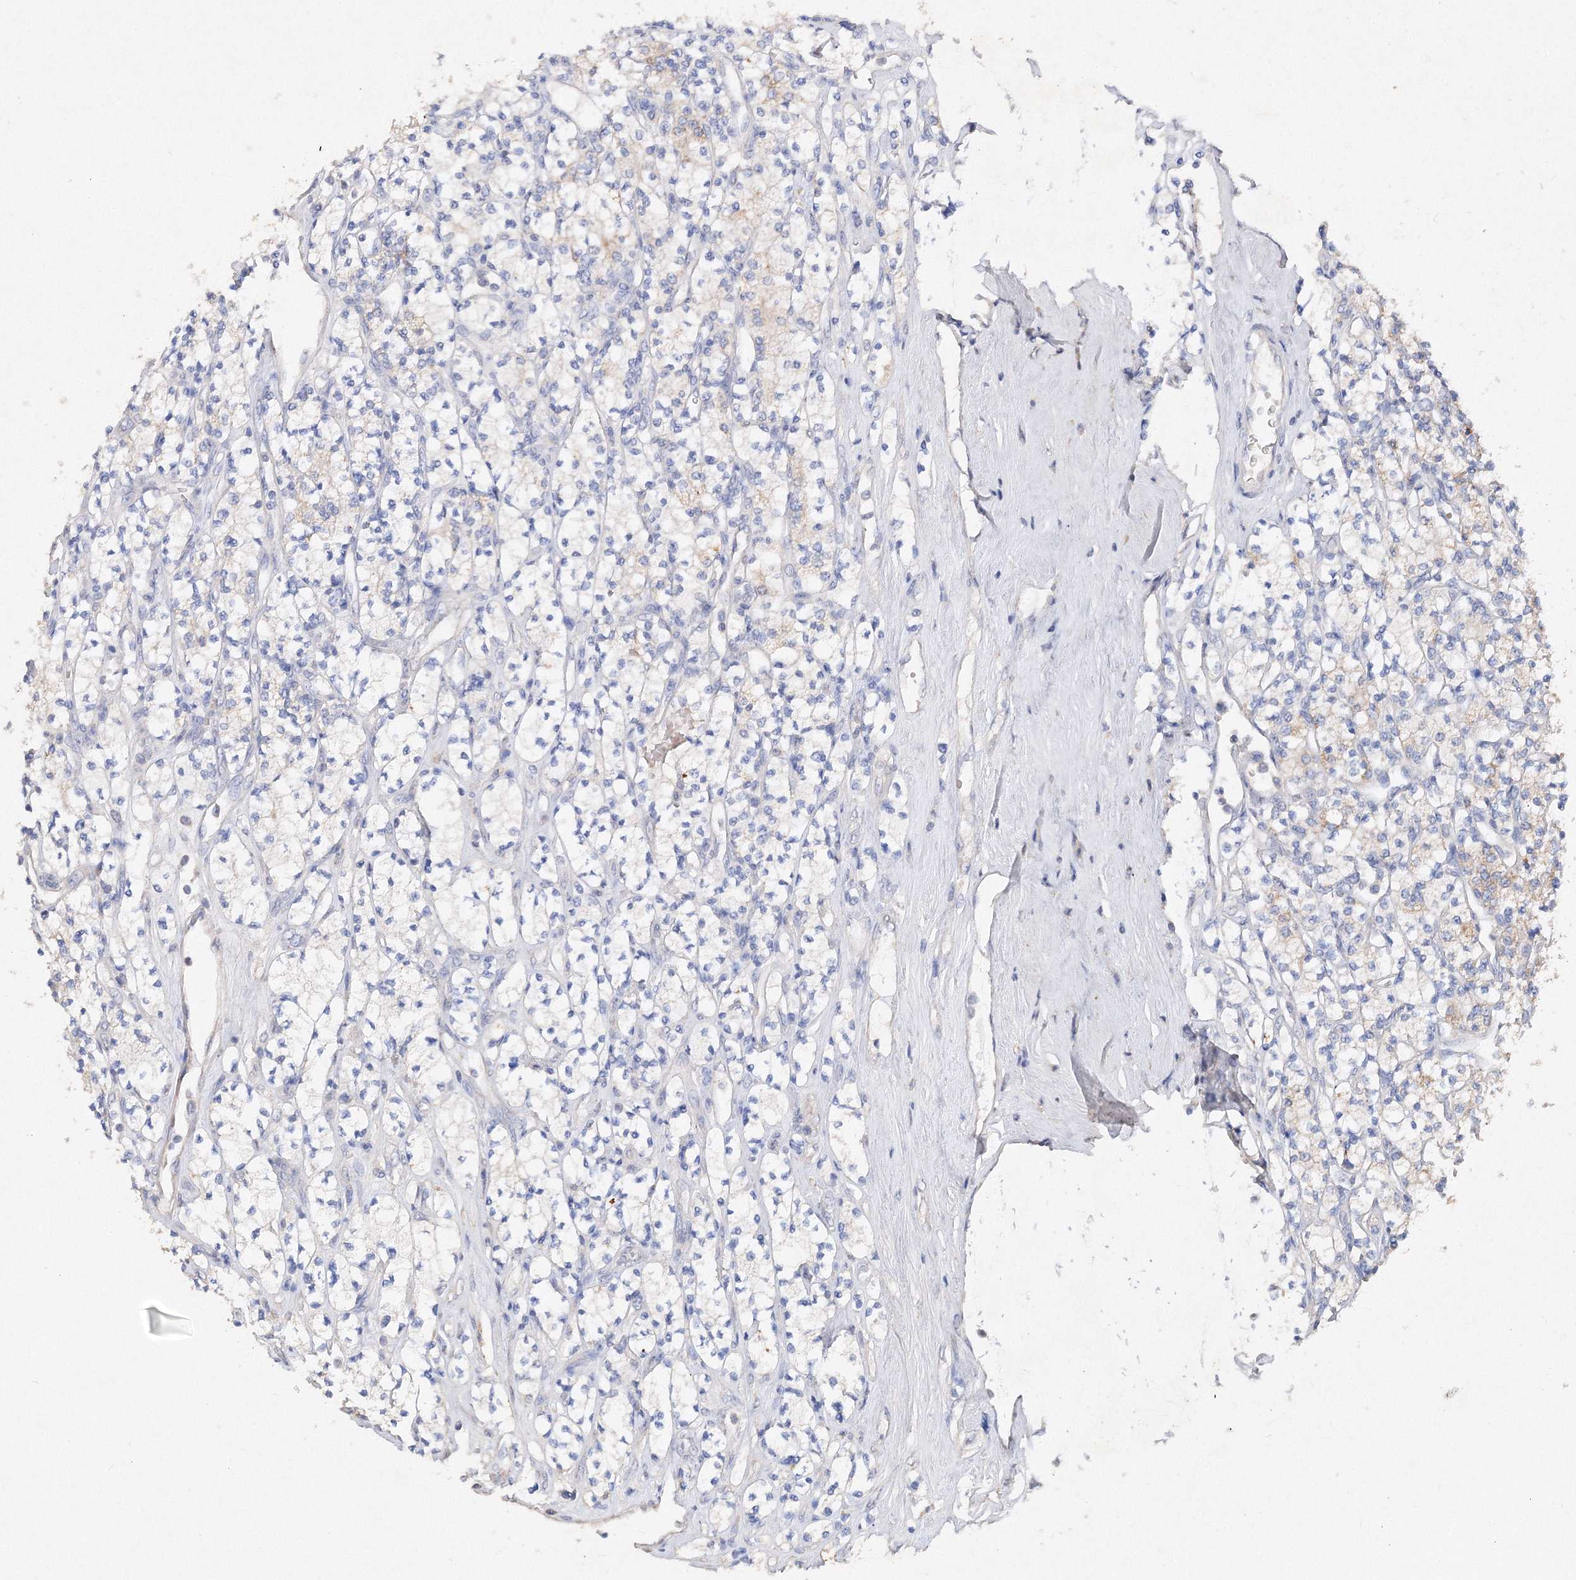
{"staining": {"intensity": "negative", "quantity": "none", "location": "none"}, "tissue": "renal cancer", "cell_type": "Tumor cells", "image_type": "cancer", "snomed": [{"axis": "morphology", "description": "Adenocarcinoma, NOS"}, {"axis": "topography", "description": "Kidney"}], "caption": "IHC of renal adenocarcinoma shows no positivity in tumor cells.", "gene": "GLS", "patient": {"sex": "male", "age": 77}}